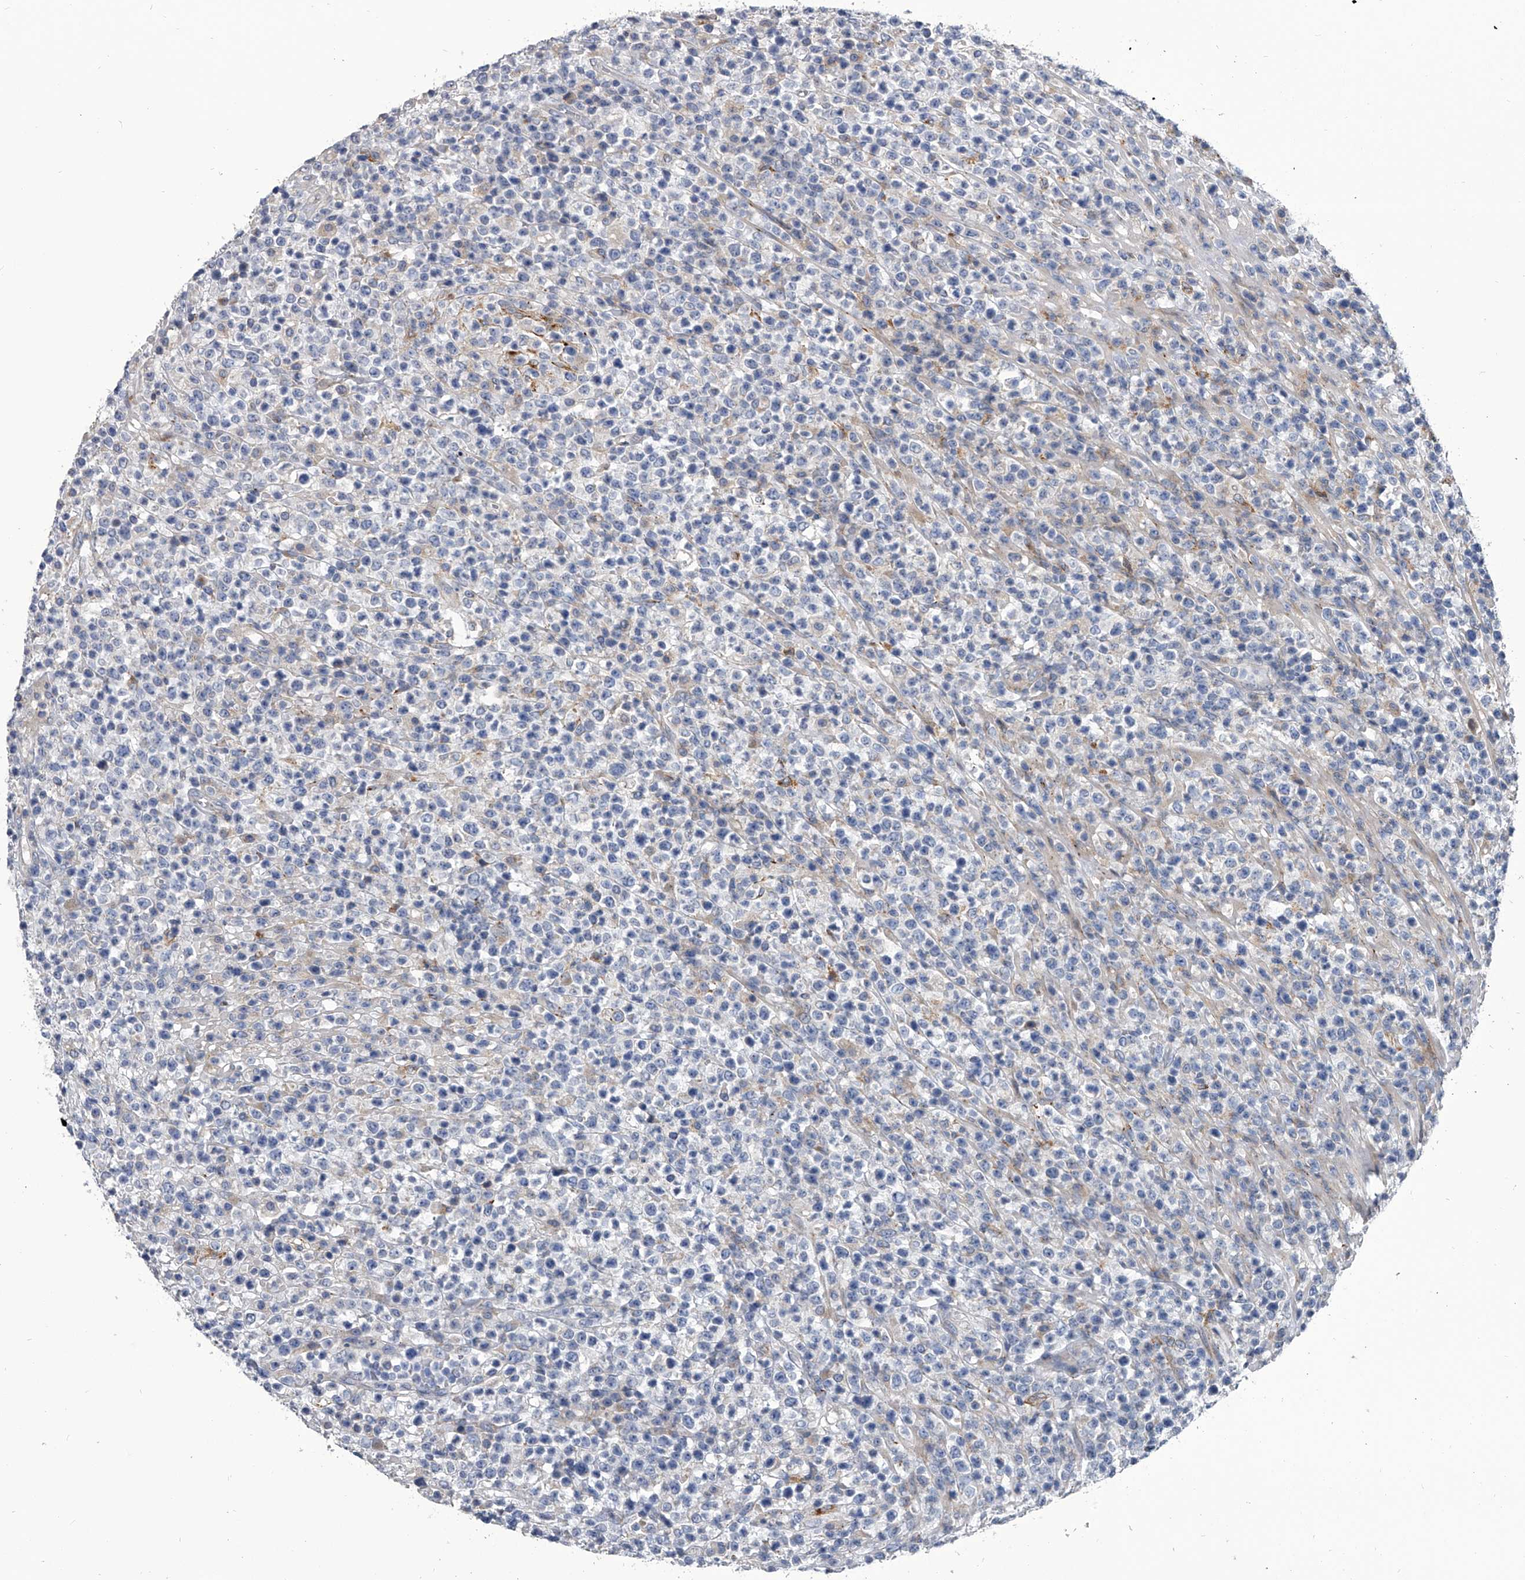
{"staining": {"intensity": "negative", "quantity": "none", "location": "none"}, "tissue": "lymphoma", "cell_type": "Tumor cells", "image_type": "cancer", "snomed": [{"axis": "morphology", "description": "Malignant lymphoma, non-Hodgkin's type, High grade"}, {"axis": "topography", "description": "Colon"}], "caption": "Malignant lymphoma, non-Hodgkin's type (high-grade) stained for a protein using immunohistochemistry exhibits no positivity tumor cells.", "gene": "SPP1", "patient": {"sex": "female", "age": 53}}